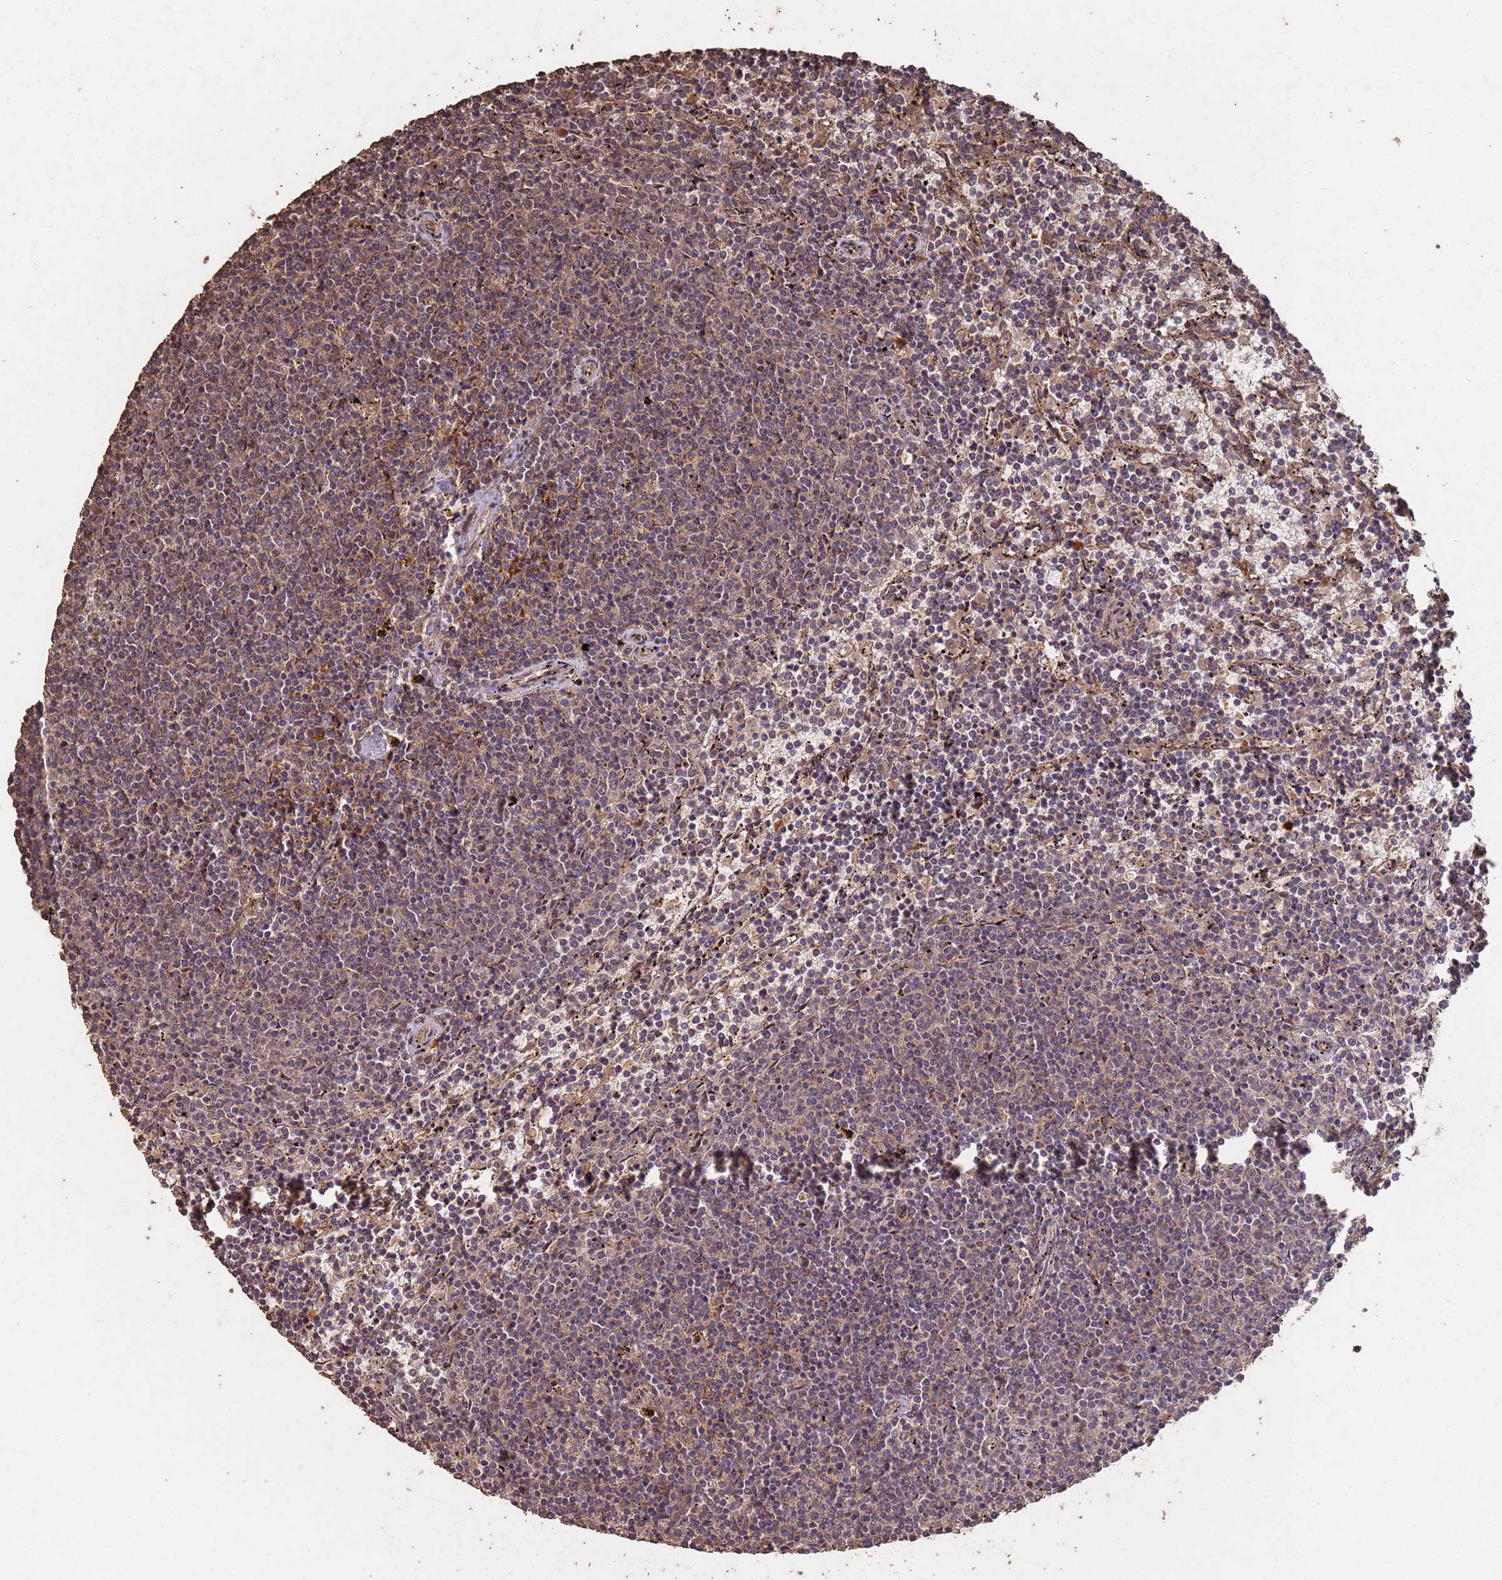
{"staining": {"intensity": "weak", "quantity": "25%-75%", "location": "cytoplasmic/membranous,nuclear"}, "tissue": "lymphoma", "cell_type": "Tumor cells", "image_type": "cancer", "snomed": [{"axis": "morphology", "description": "Malignant lymphoma, non-Hodgkin's type, Low grade"}, {"axis": "topography", "description": "Spleen"}], "caption": "Immunohistochemistry histopathology image of lymphoma stained for a protein (brown), which reveals low levels of weak cytoplasmic/membranous and nuclear staining in approximately 25%-75% of tumor cells.", "gene": "FRAT1", "patient": {"sex": "female", "age": 50}}